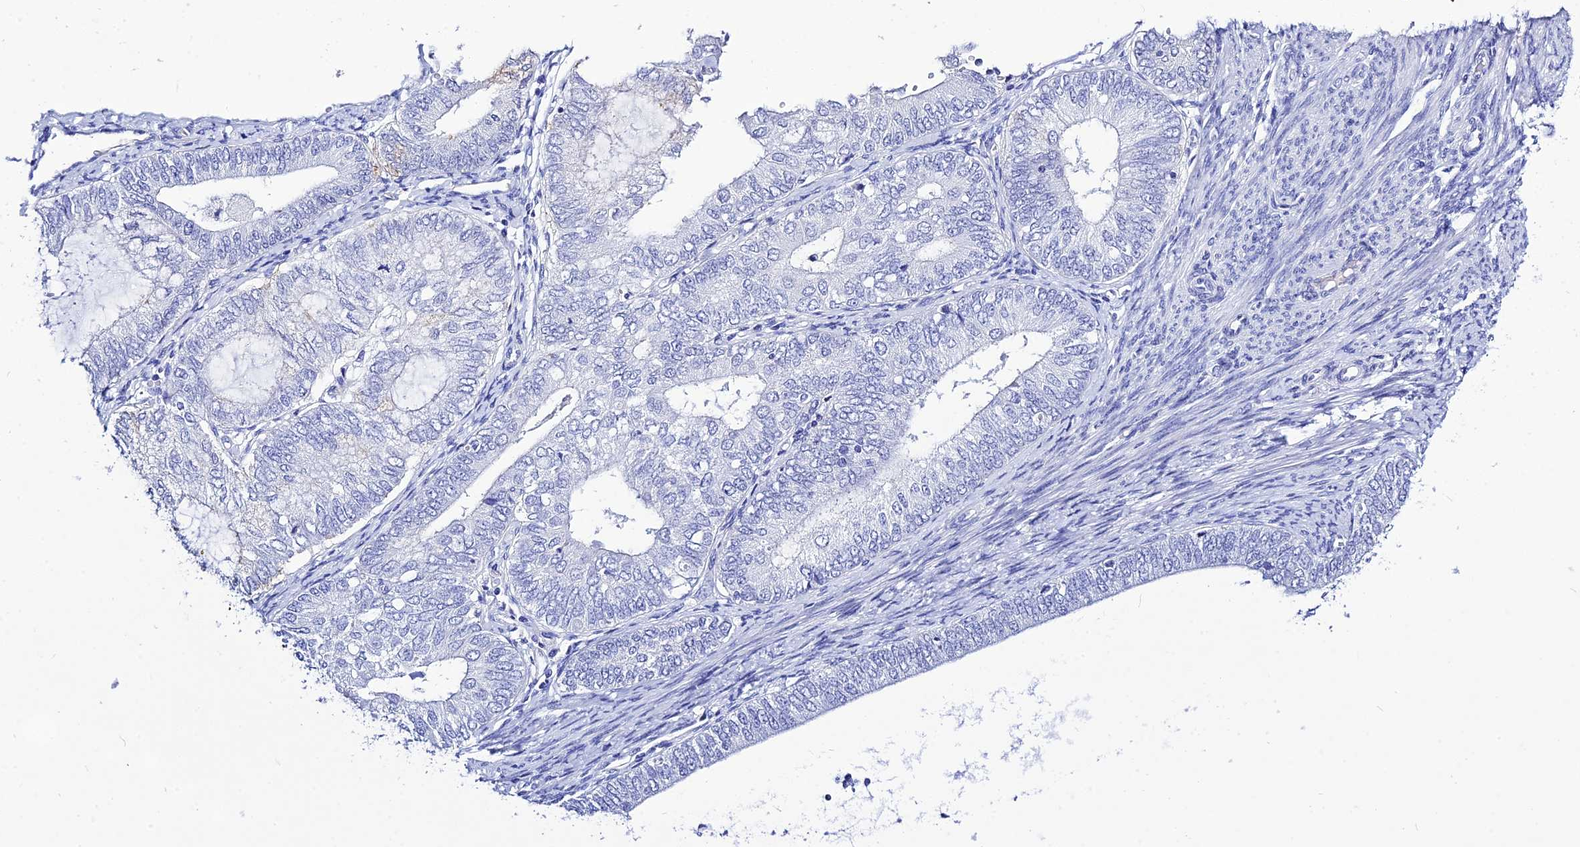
{"staining": {"intensity": "negative", "quantity": "none", "location": "none"}, "tissue": "endometrial cancer", "cell_type": "Tumor cells", "image_type": "cancer", "snomed": [{"axis": "morphology", "description": "Adenocarcinoma, NOS"}, {"axis": "topography", "description": "Endometrium"}], "caption": "IHC image of human adenocarcinoma (endometrial) stained for a protein (brown), which demonstrates no staining in tumor cells.", "gene": "DEFB107A", "patient": {"sex": "female", "age": 68}}